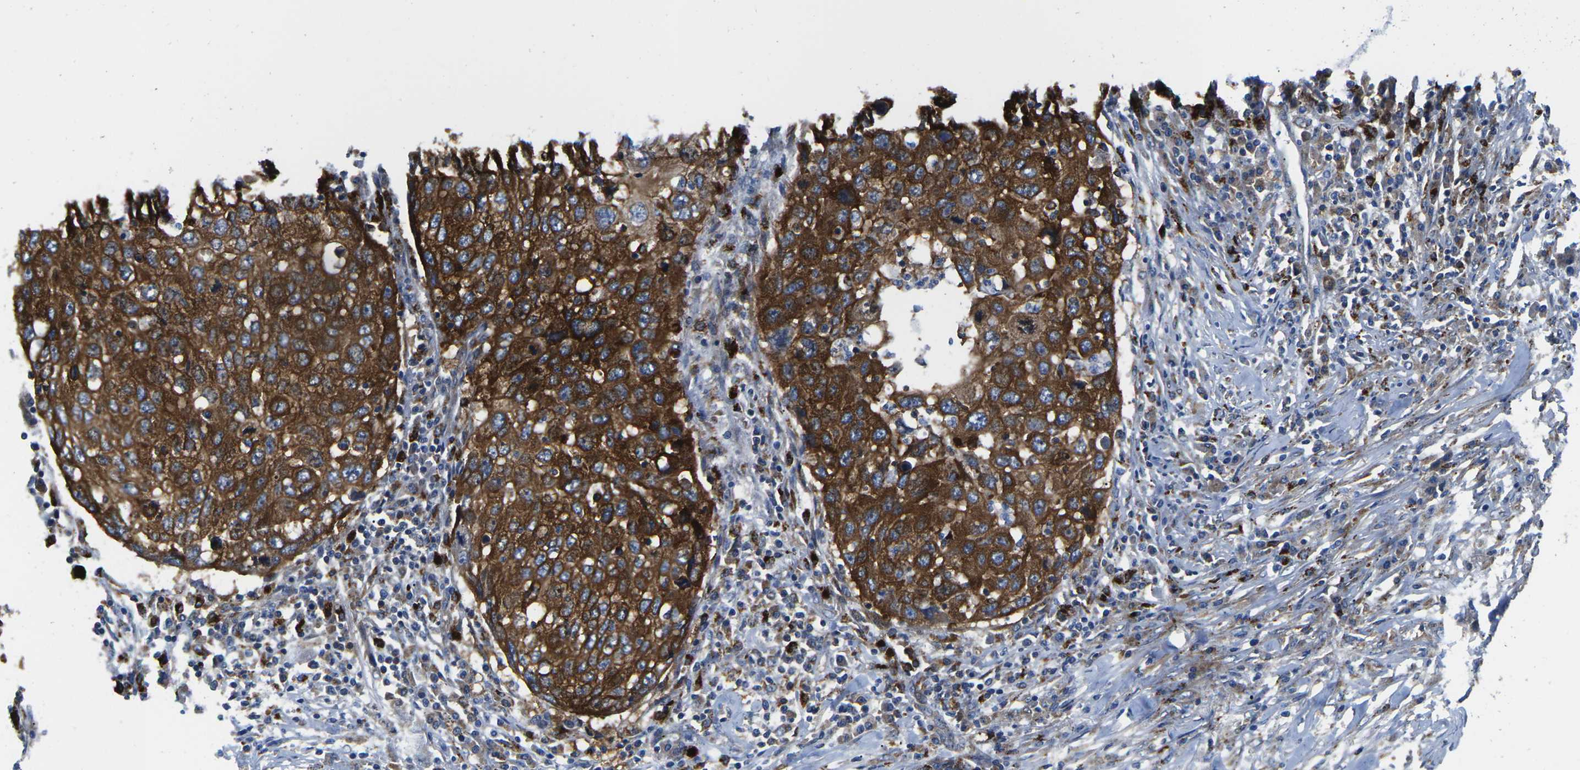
{"staining": {"intensity": "strong", "quantity": ">75%", "location": "cytoplasmic/membranous"}, "tissue": "lung cancer", "cell_type": "Tumor cells", "image_type": "cancer", "snomed": [{"axis": "morphology", "description": "Squamous cell carcinoma, NOS"}, {"axis": "topography", "description": "Lung"}], "caption": "A histopathology image showing strong cytoplasmic/membranous staining in approximately >75% of tumor cells in squamous cell carcinoma (lung), as visualized by brown immunohistochemical staining.", "gene": "DLG1", "patient": {"sex": "female", "age": 63}}